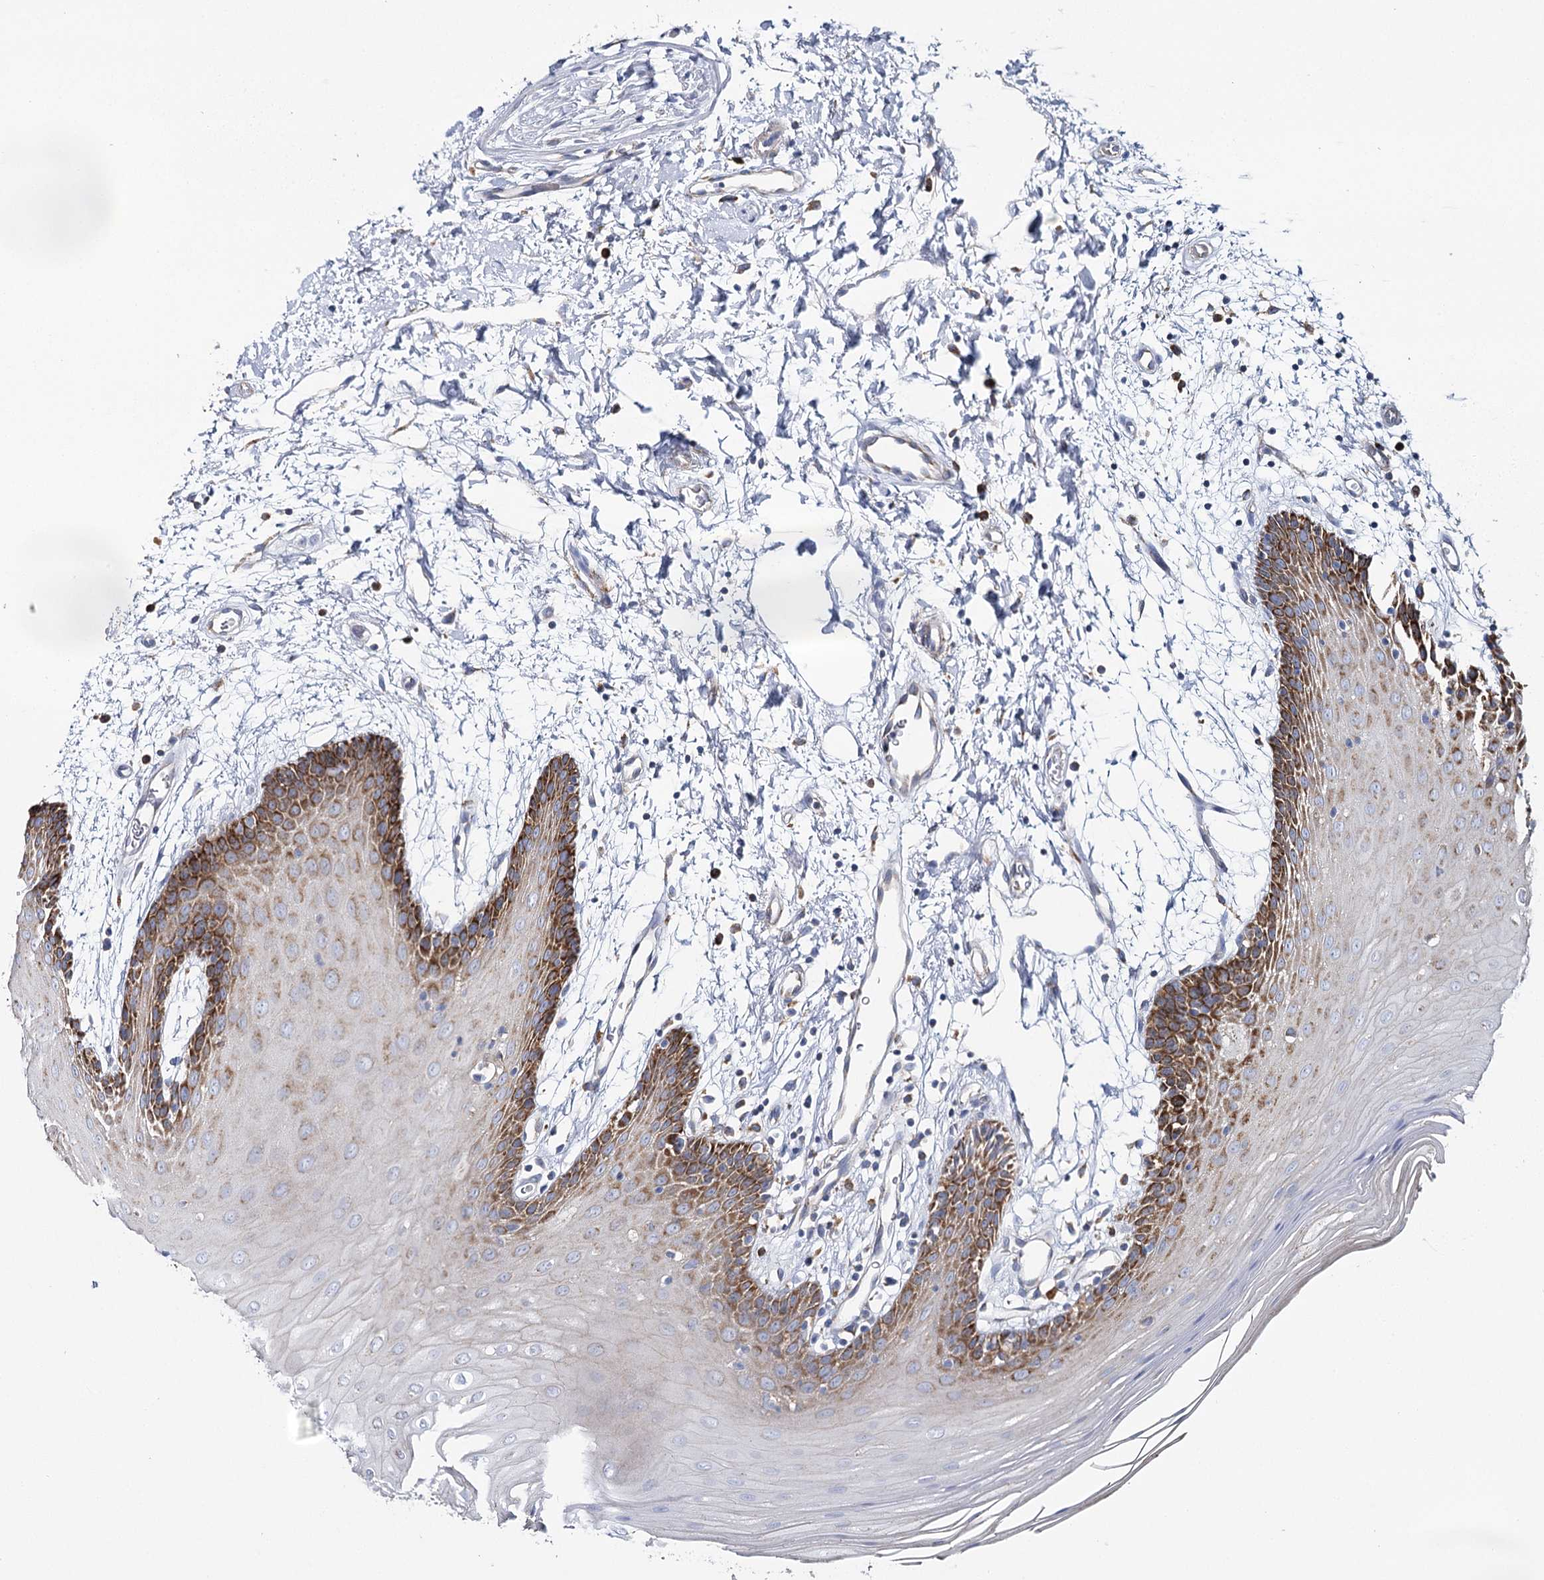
{"staining": {"intensity": "moderate", "quantity": ">75%", "location": "cytoplasmic/membranous"}, "tissue": "oral mucosa", "cell_type": "Squamous epithelial cells", "image_type": "normal", "snomed": [{"axis": "morphology", "description": "Normal tissue, NOS"}, {"axis": "topography", "description": "Skeletal muscle"}, {"axis": "topography", "description": "Oral tissue"}, {"axis": "topography", "description": "Salivary gland"}, {"axis": "topography", "description": "Peripheral nerve tissue"}], "caption": "Human oral mucosa stained with a brown dye displays moderate cytoplasmic/membranous positive positivity in approximately >75% of squamous epithelial cells.", "gene": "THUMPD3", "patient": {"sex": "male", "age": 54}}